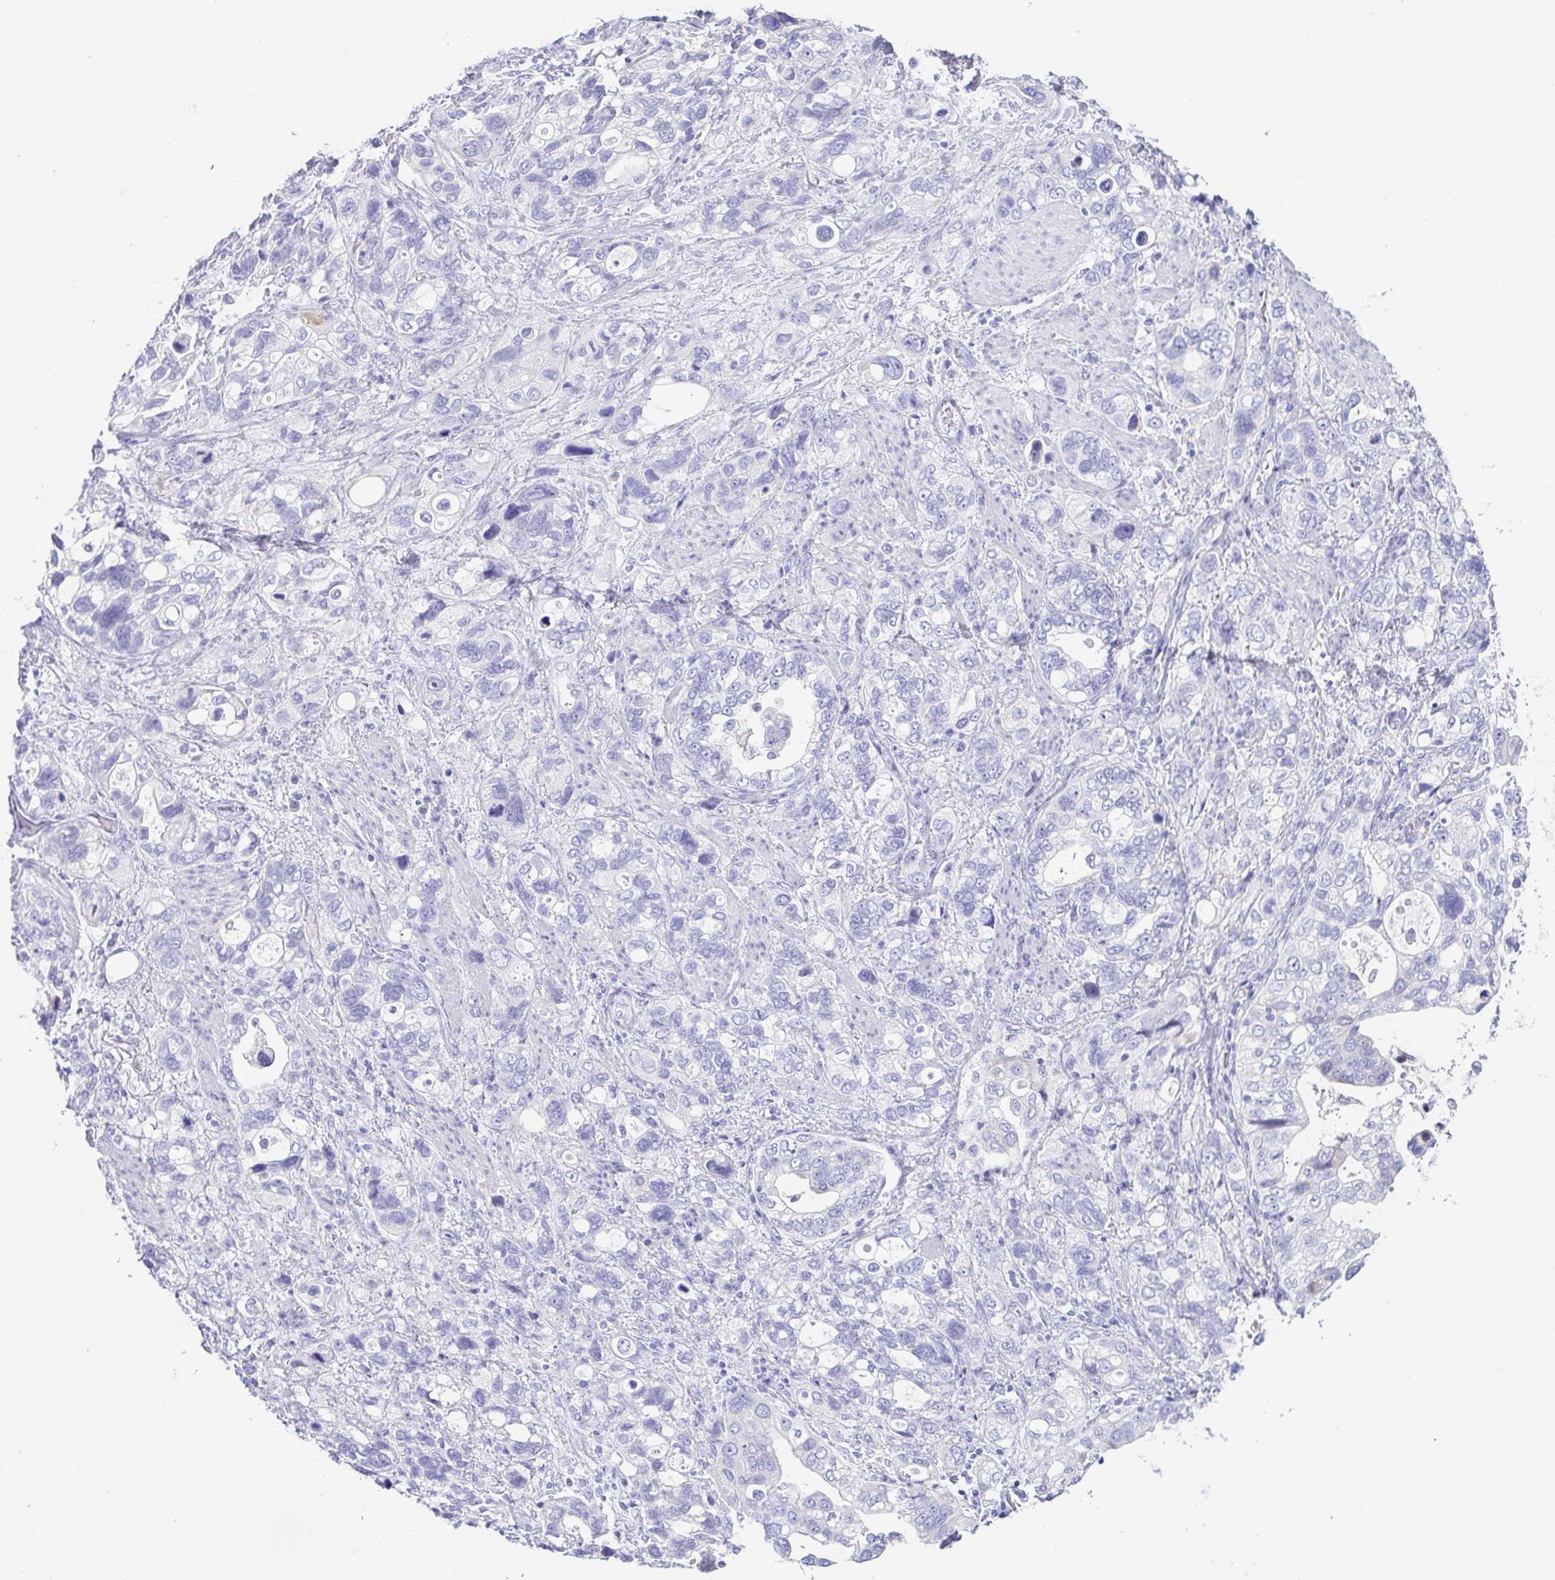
{"staining": {"intensity": "negative", "quantity": "none", "location": "none"}, "tissue": "stomach cancer", "cell_type": "Tumor cells", "image_type": "cancer", "snomed": [{"axis": "morphology", "description": "Adenocarcinoma, NOS"}, {"axis": "topography", "description": "Stomach, upper"}], "caption": "The immunohistochemistry (IHC) micrograph has no significant staining in tumor cells of adenocarcinoma (stomach) tissue.", "gene": "A1BG", "patient": {"sex": "female", "age": 81}}